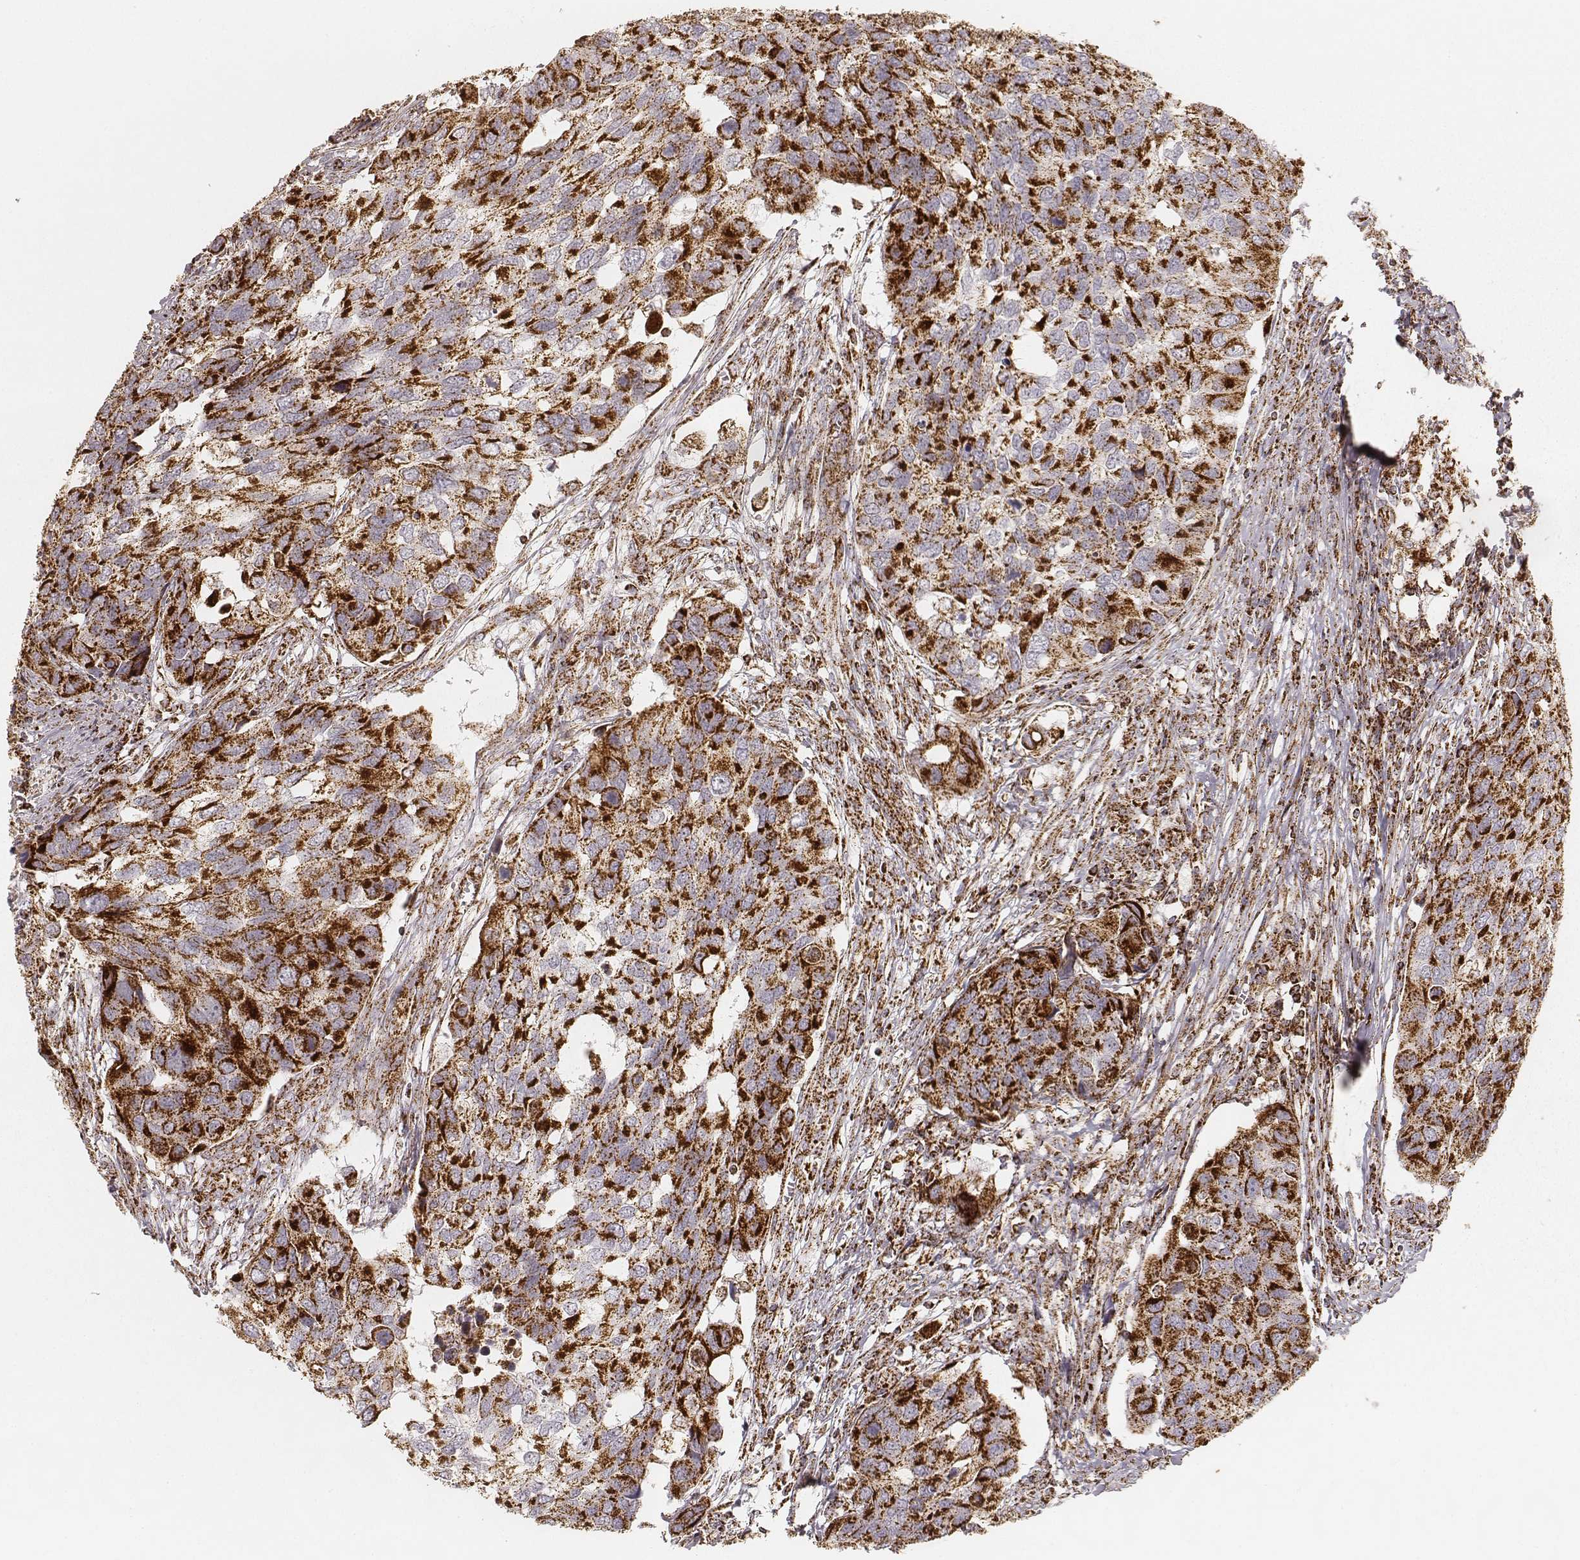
{"staining": {"intensity": "strong", "quantity": ">75%", "location": "cytoplasmic/membranous"}, "tissue": "urothelial cancer", "cell_type": "Tumor cells", "image_type": "cancer", "snomed": [{"axis": "morphology", "description": "Urothelial carcinoma, High grade"}, {"axis": "topography", "description": "Urinary bladder"}], "caption": "Urothelial carcinoma (high-grade) was stained to show a protein in brown. There is high levels of strong cytoplasmic/membranous expression in approximately >75% of tumor cells.", "gene": "CS", "patient": {"sex": "male", "age": 60}}